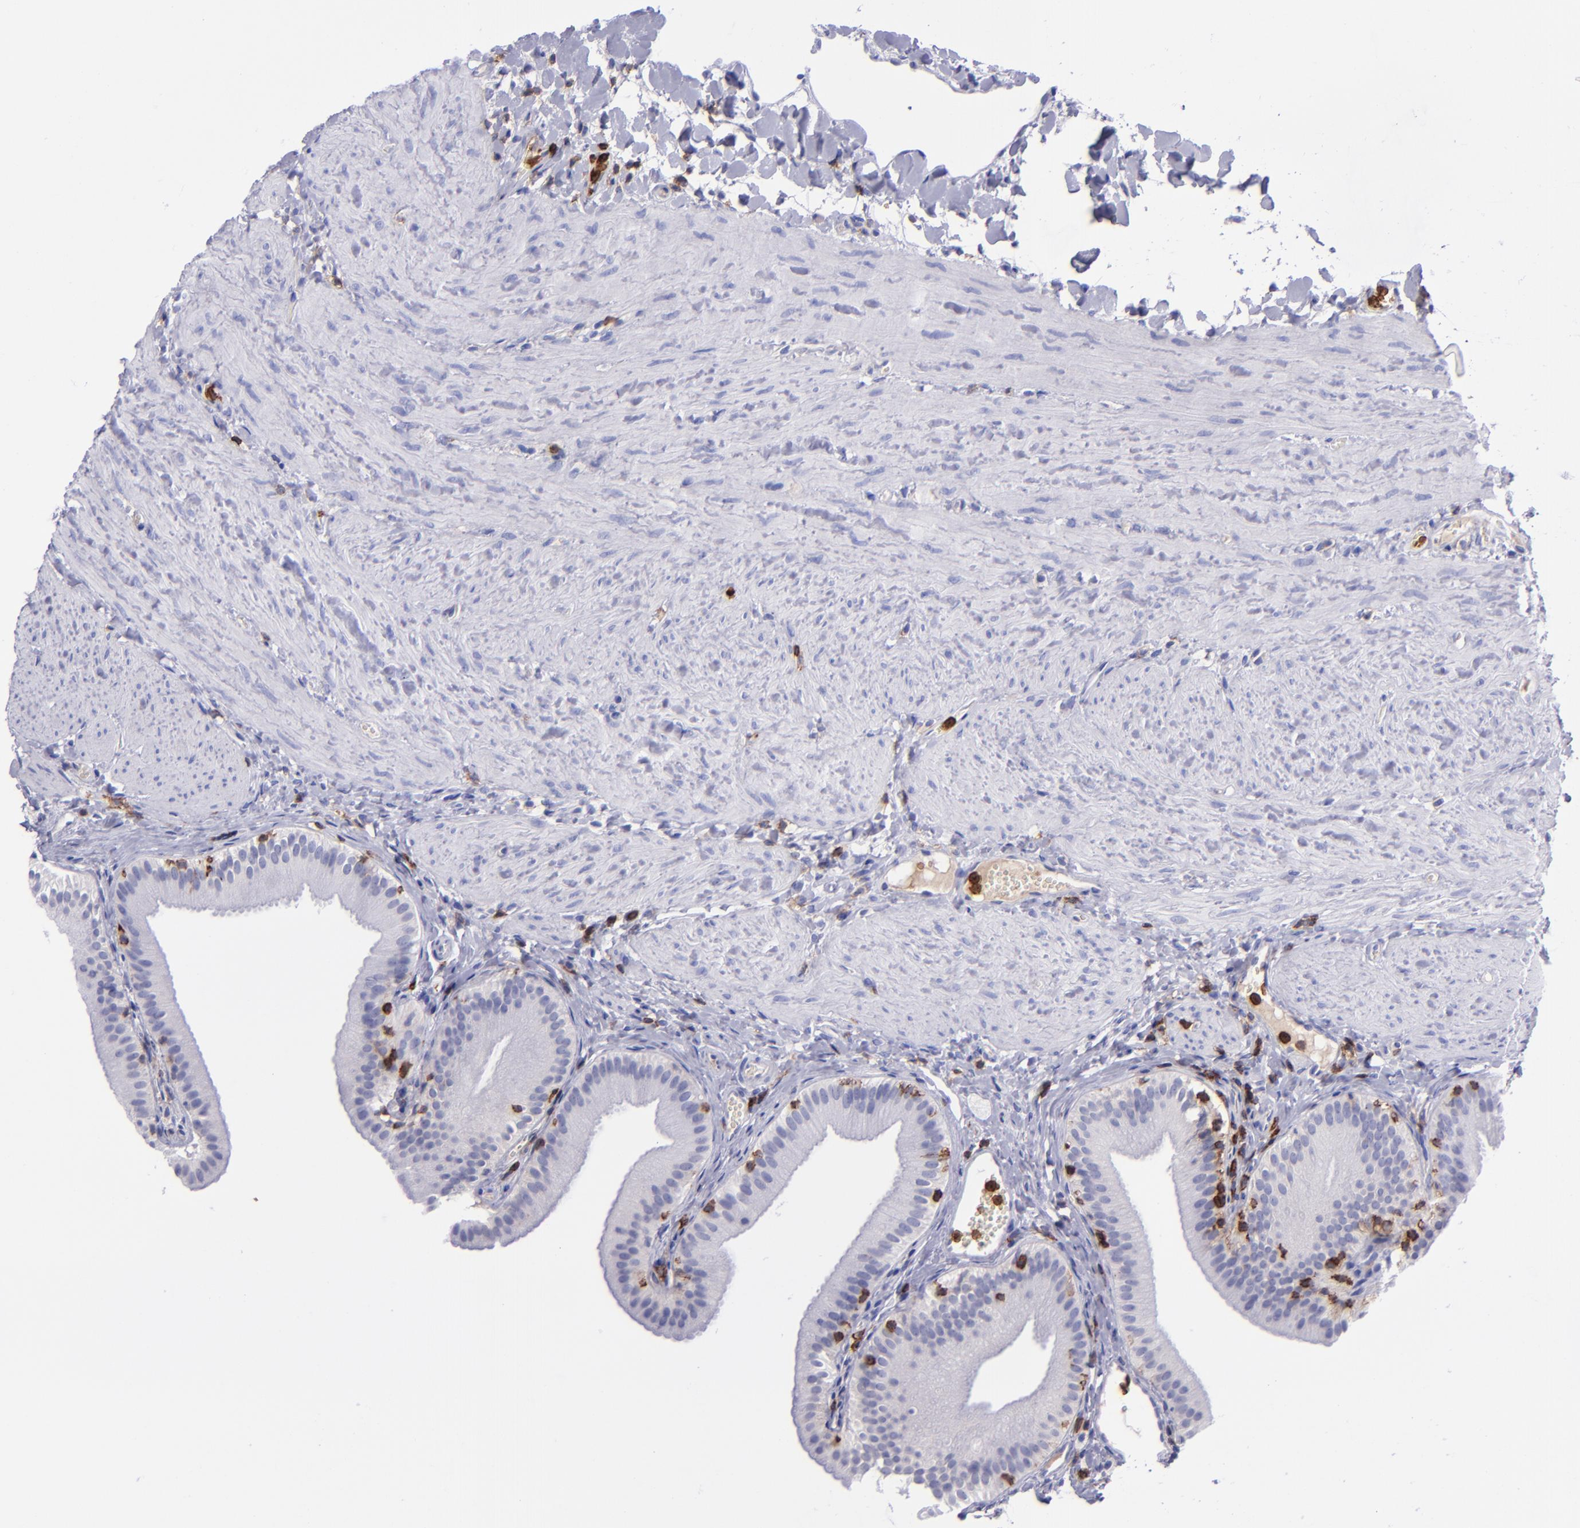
{"staining": {"intensity": "negative", "quantity": "none", "location": "none"}, "tissue": "gallbladder", "cell_type": "Glandular cells", "image_type": "normal", "snomed": [{"axis": "morphology", "description": "Normal tissue, NOS"}, {"axis": "topography", "description": "Gallbladder"}], "caption": "A high-resolution micrograph shows IHC staining of unremarkable gallbladder, which reveals no significant positivity in glandular cells. (DAB IHC visualized using brightfield microscopy, high magnification).", "gene": "ICAM3", "patient": {"sex": "female", "age": 24}}